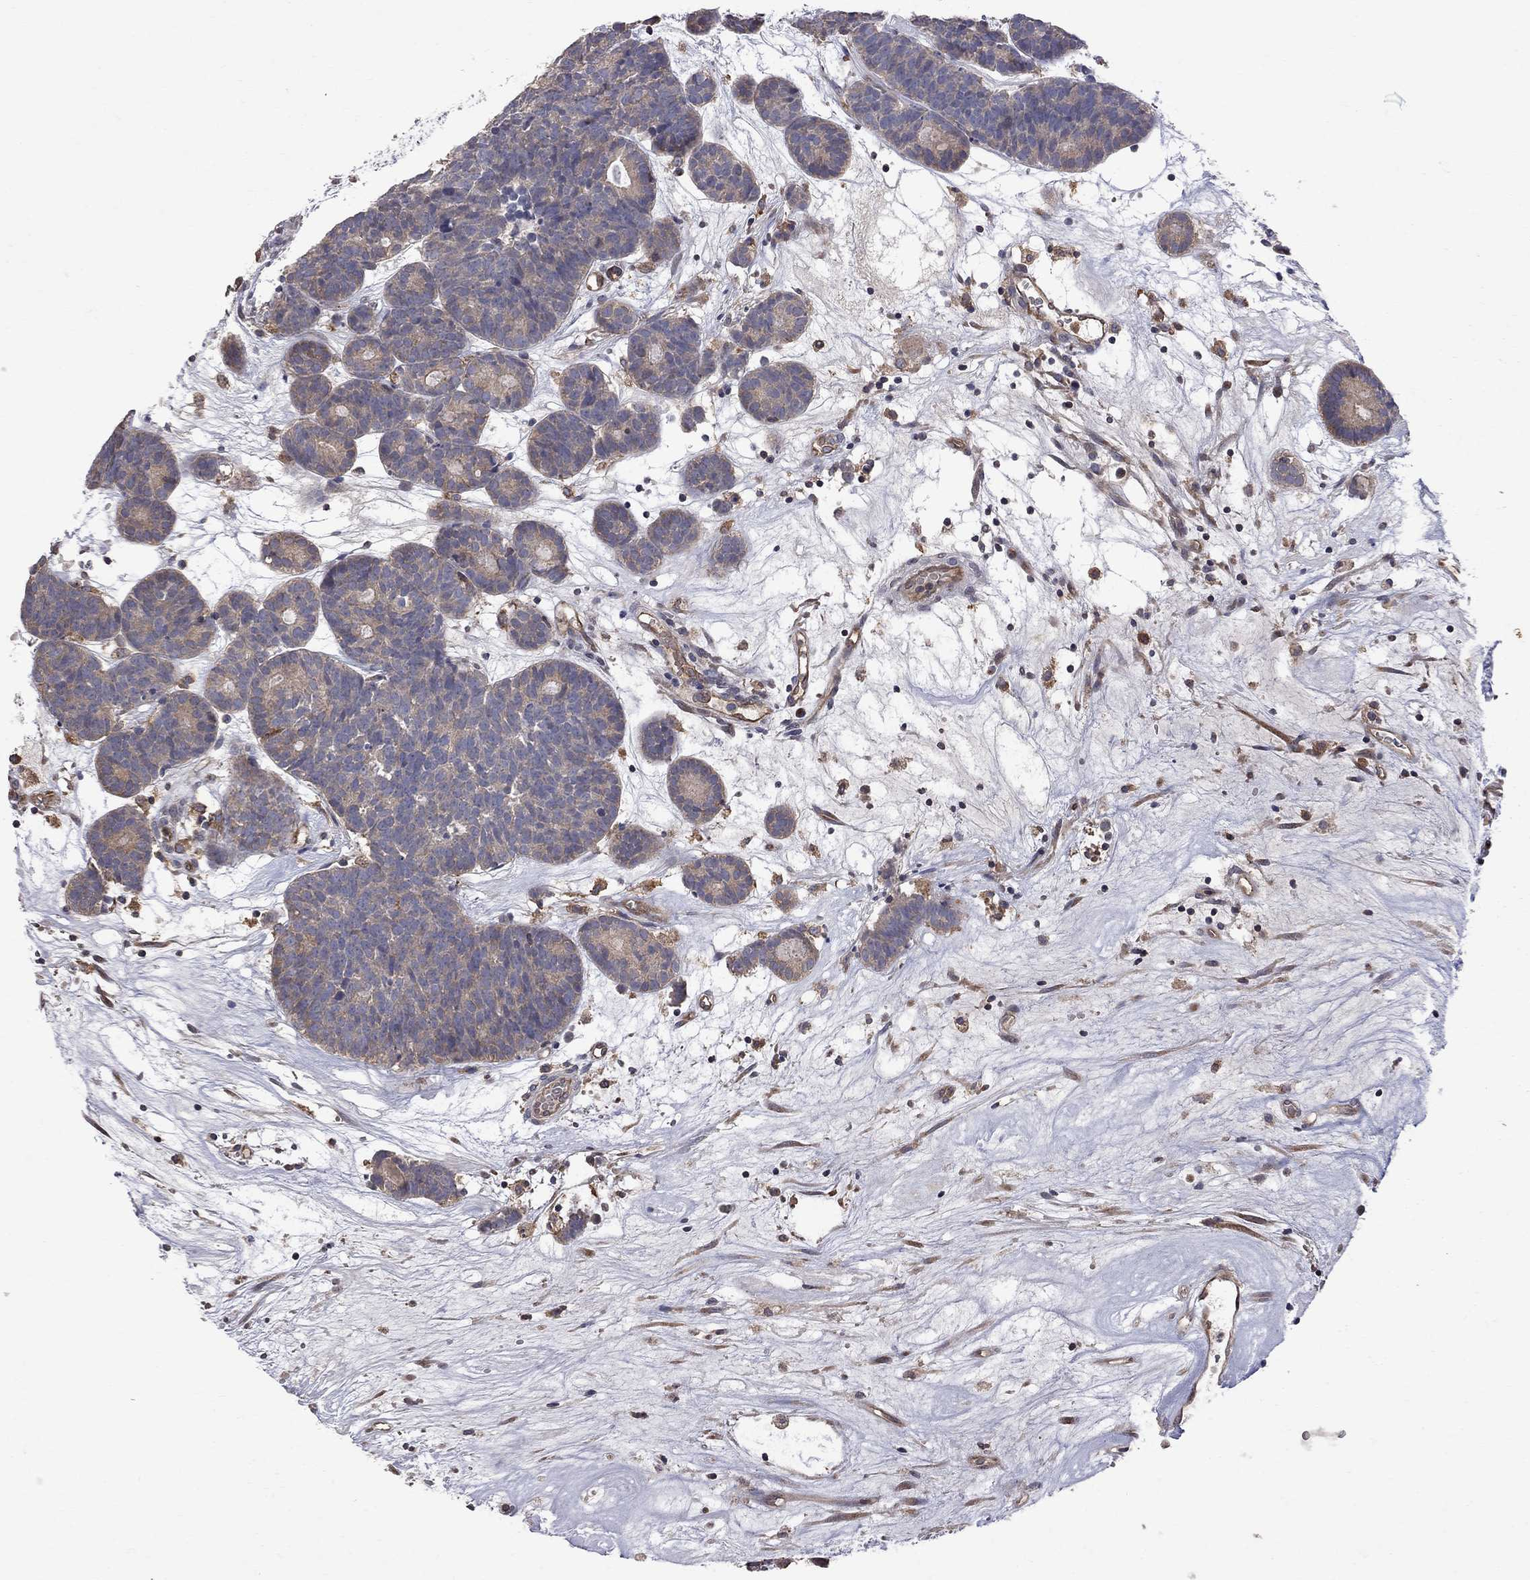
{"staining": {"intensity": "weak", "quantity": "25%-75%", "location": "cytoplasmic/membranous"}, "tissue": "head and neck cancer", "cell_type": "Tumor cells", "image_type": "cancer", "snomed": [{"axis": "morphology", "description": "Adenocarcinoma, NOS"}, {"axis": "topography", "description": "Head-Neck"}], "caption": "Immunohistochemistry micrograph of neoplastic tissue: head and neck cancer (adenocarcinoma) stained using immunohistochemistry (IHC) exhibits low levels of weak protein expression localized specifically in the cytoplasmic/membranous of tumor cells, appearing as a cytoplasmic/membranous brown color.", "gene": "ABI3", "patient": {"sex": "female", "age": 81}}